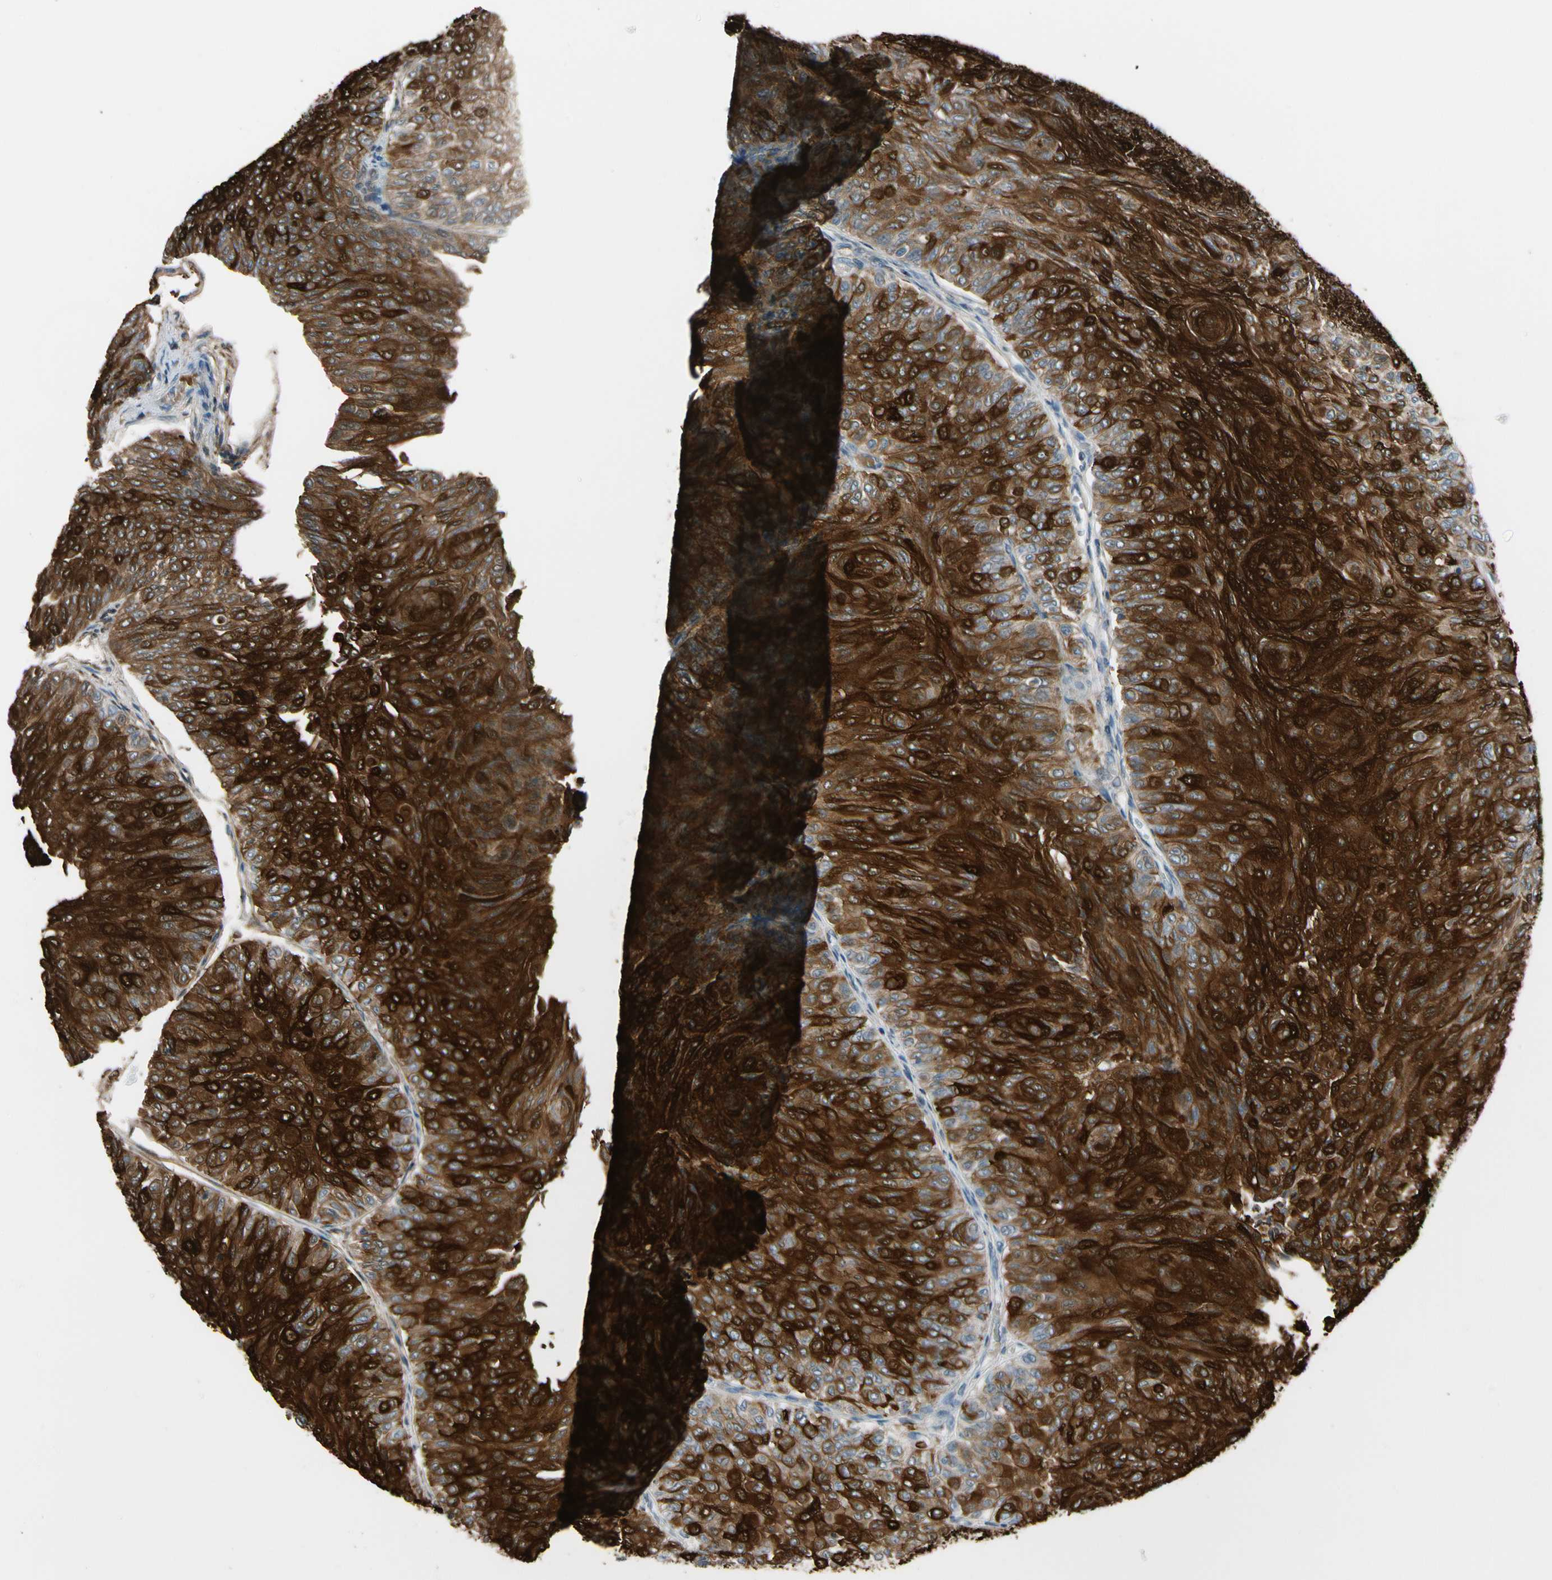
{"staining": {"intensity": "strong", "quantity": ">75%", "location": "cytoplasmic/membranous"}, "tissue": "urothelial cancer", "cell_type": "Tumor cells", "image_type": "cancer", "snomed": [{"axis": "morphology", "description": "Urothelial carcinoma, Low grade"}, {"axis": "topography", "description": "Urinary bladder"}], "caption": "Immunohistochemistry of urothelial cancer displays high levels of strong cytoplasmic/membranous staining in approximately >75% of tumor cells.", "gene": "STK40", "patient": {"sex": "male", "age": 78}}